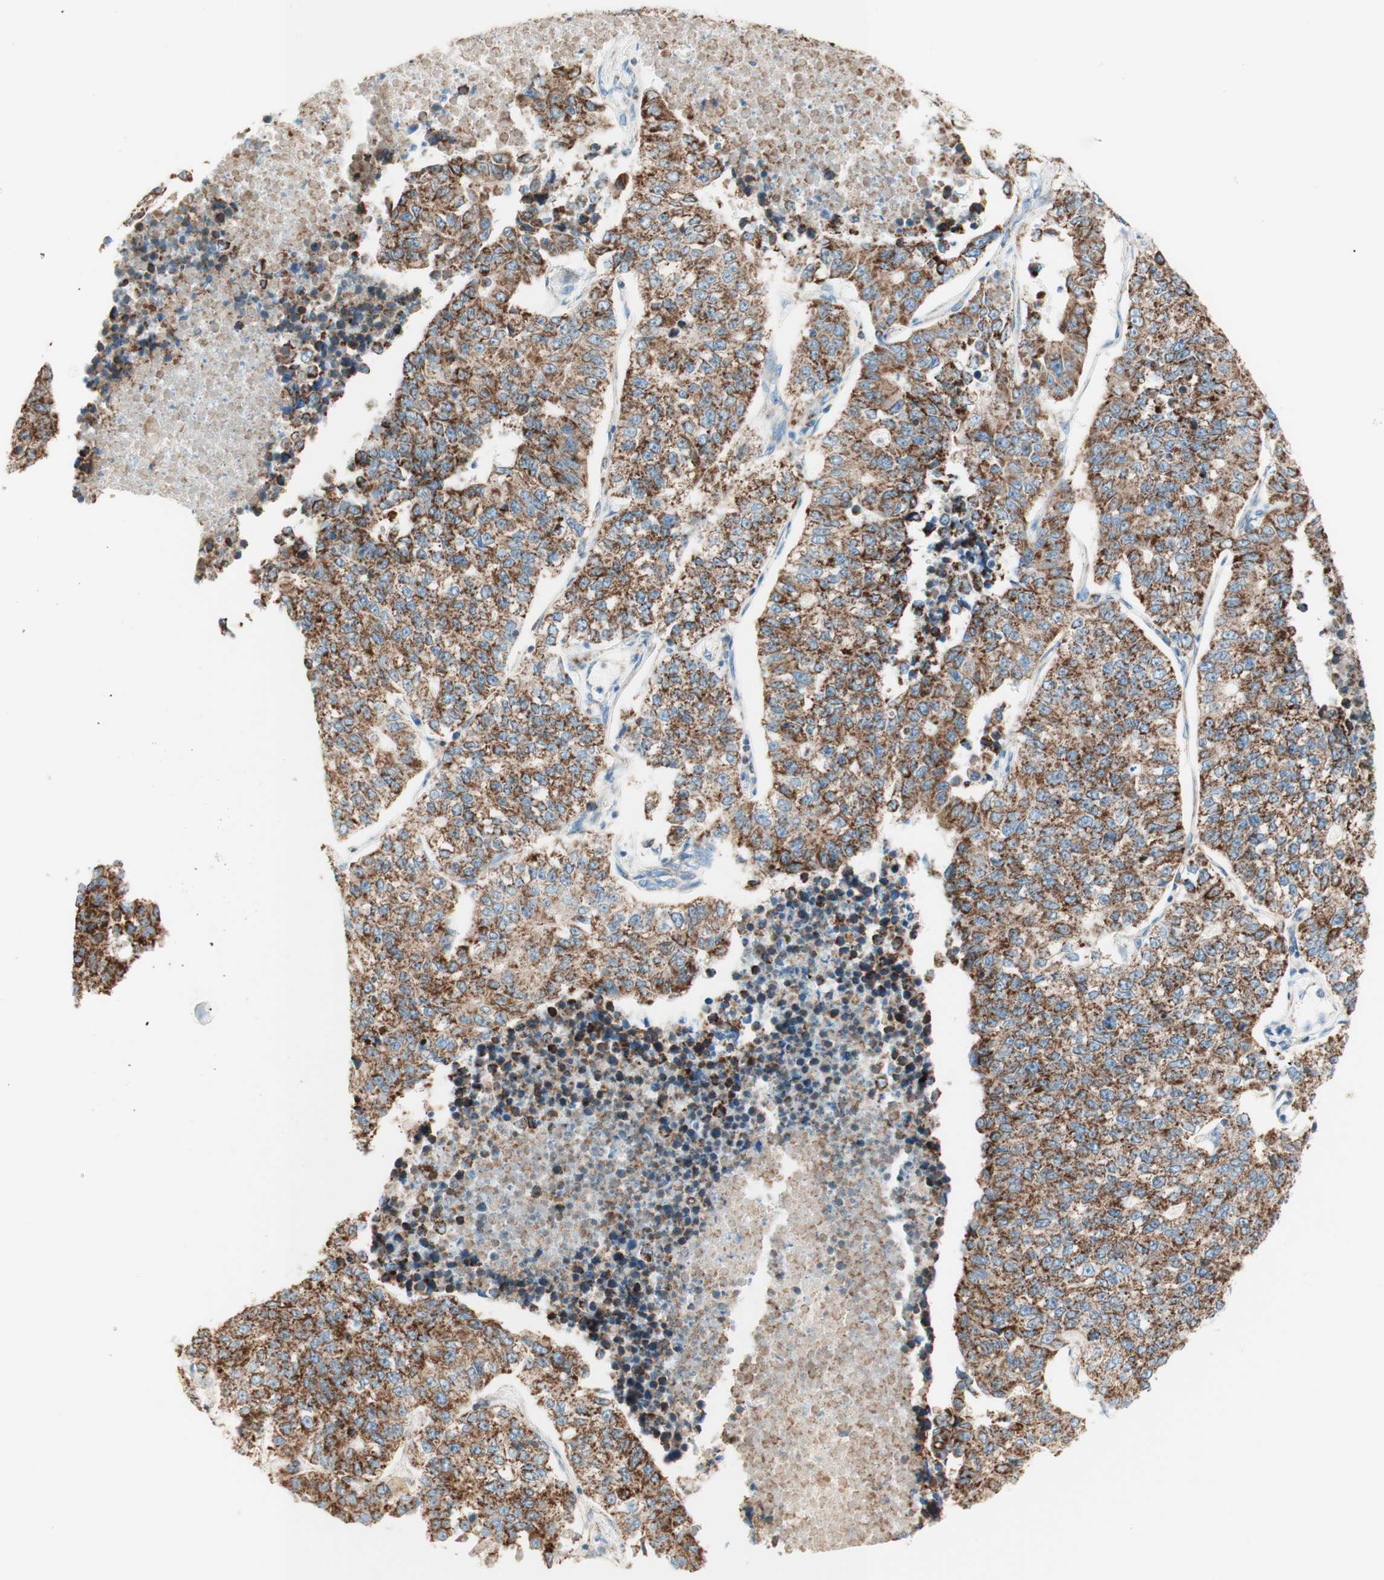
{"staining": {"intensity": "strong", "quantity": ">75%", "location": "cytoplasmic/membranous"}, "tissue": "lung cancer", "cell_type": "Tumor cells", "image_type": "cancer", "snomed": [{"axis": "morphology", "description": "Adenocarcinoma, NOS"}, {"axis": "topography", "description": "Lung"}], "caption": "Immunohistochemistry image of lung adenocarcinoma stained for a protein (brown), which displays high levels of strong cytoplasmic/membranous staining in about >75% of tumor cells.", "gene": "TOMM20", "patient": {"sex": "male", "age": 49}}